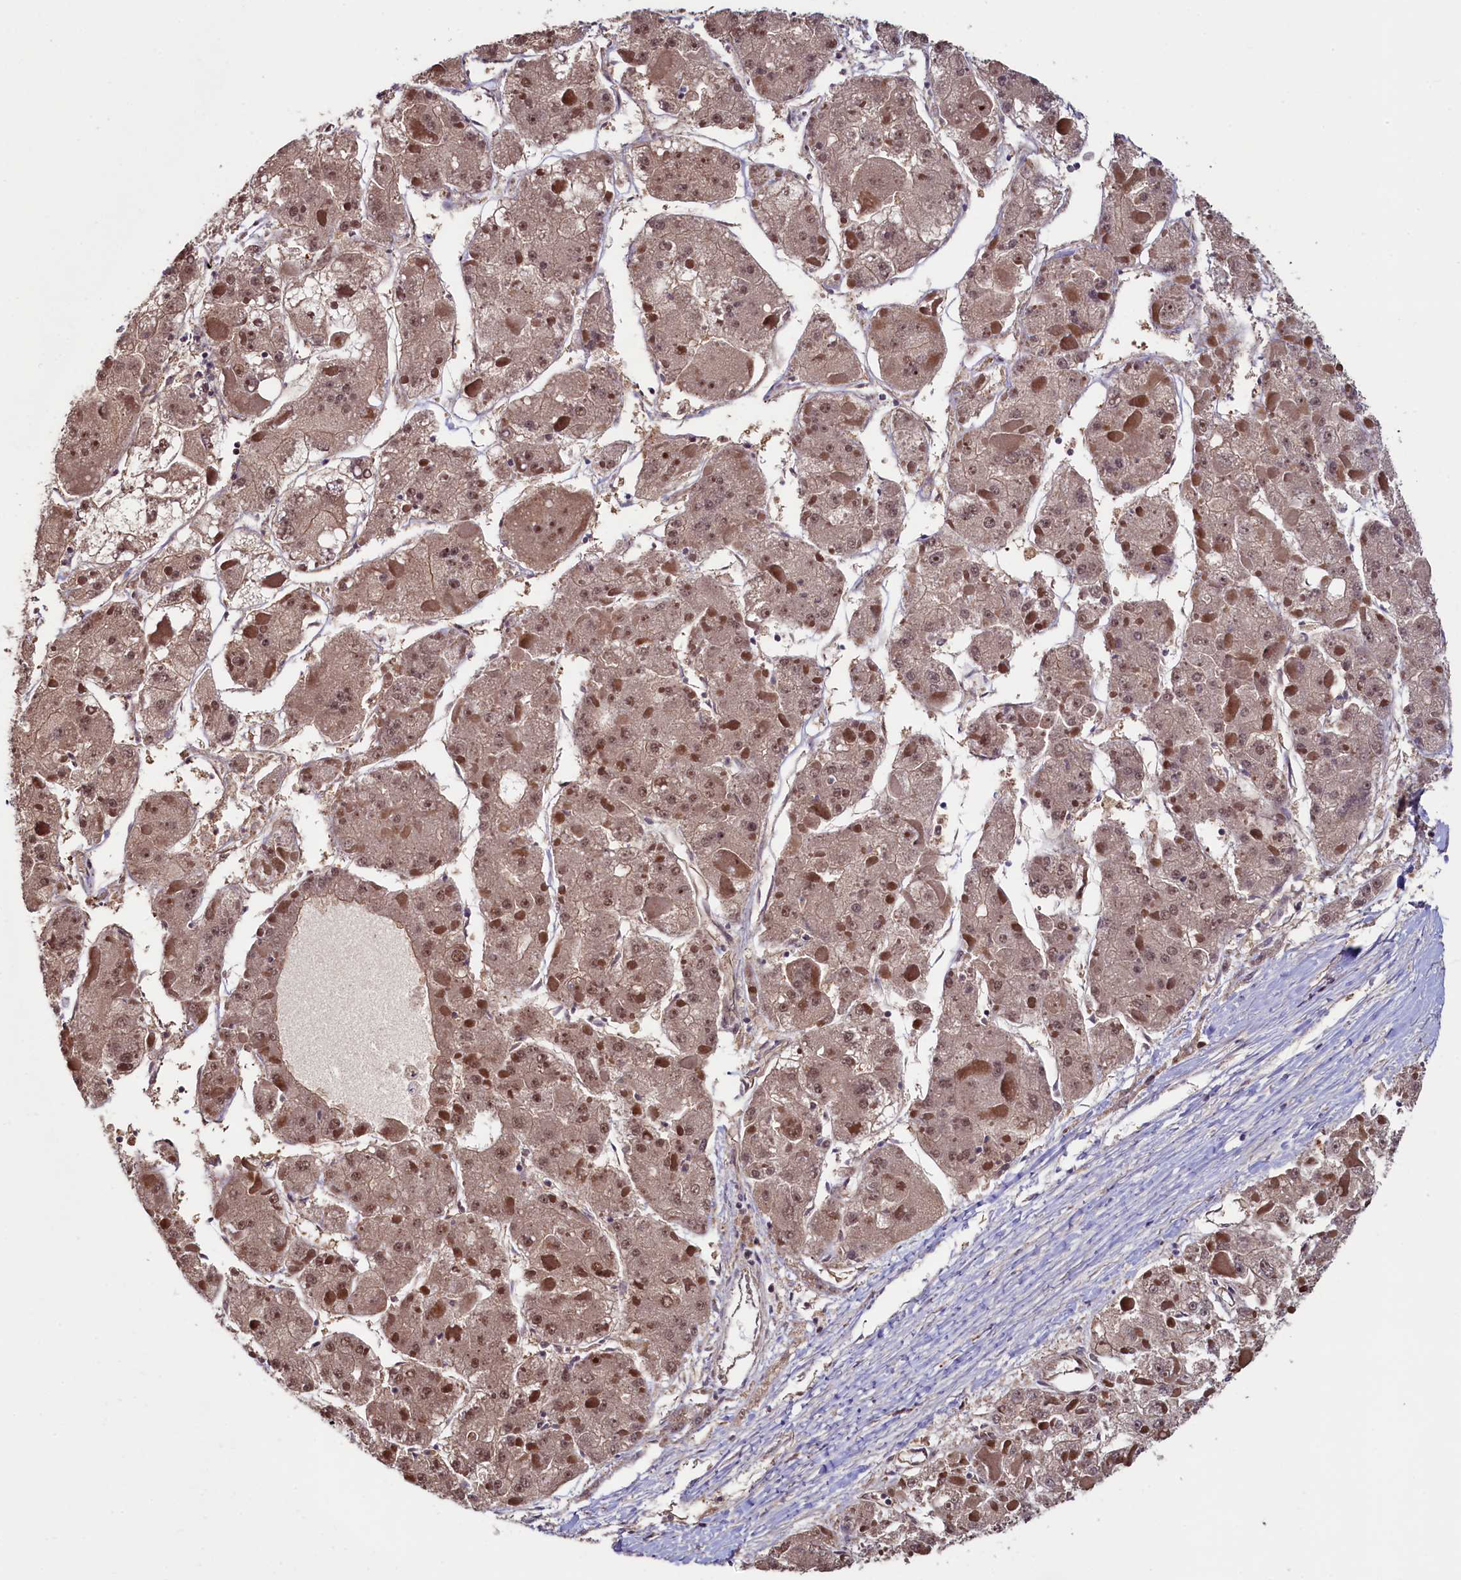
{"staining": {"intensity": "weak", "quantity": ">75%", "location": "cytoplasmic/membranous,nuclear"}, "tissue": "liver cancer", "cell_type": "Tumor cells", "image_type": "cancer", "snomed": [{"axis": "morphology", "description": "Carcinoma, Hepatocellular, NOS"}, {"axis": "topography", "description": "Liver"}], "caption": "Immunohistochemistry image of liver cancer (hepatocellular carcinoma) stained for a protein (brown), which displays low levels of weak cytoplasmic/membranous and nuclear expression in approximately >75% of tumor cells.", "gene": "LEO1", "patient": {"sex": "female", "age": 73}}